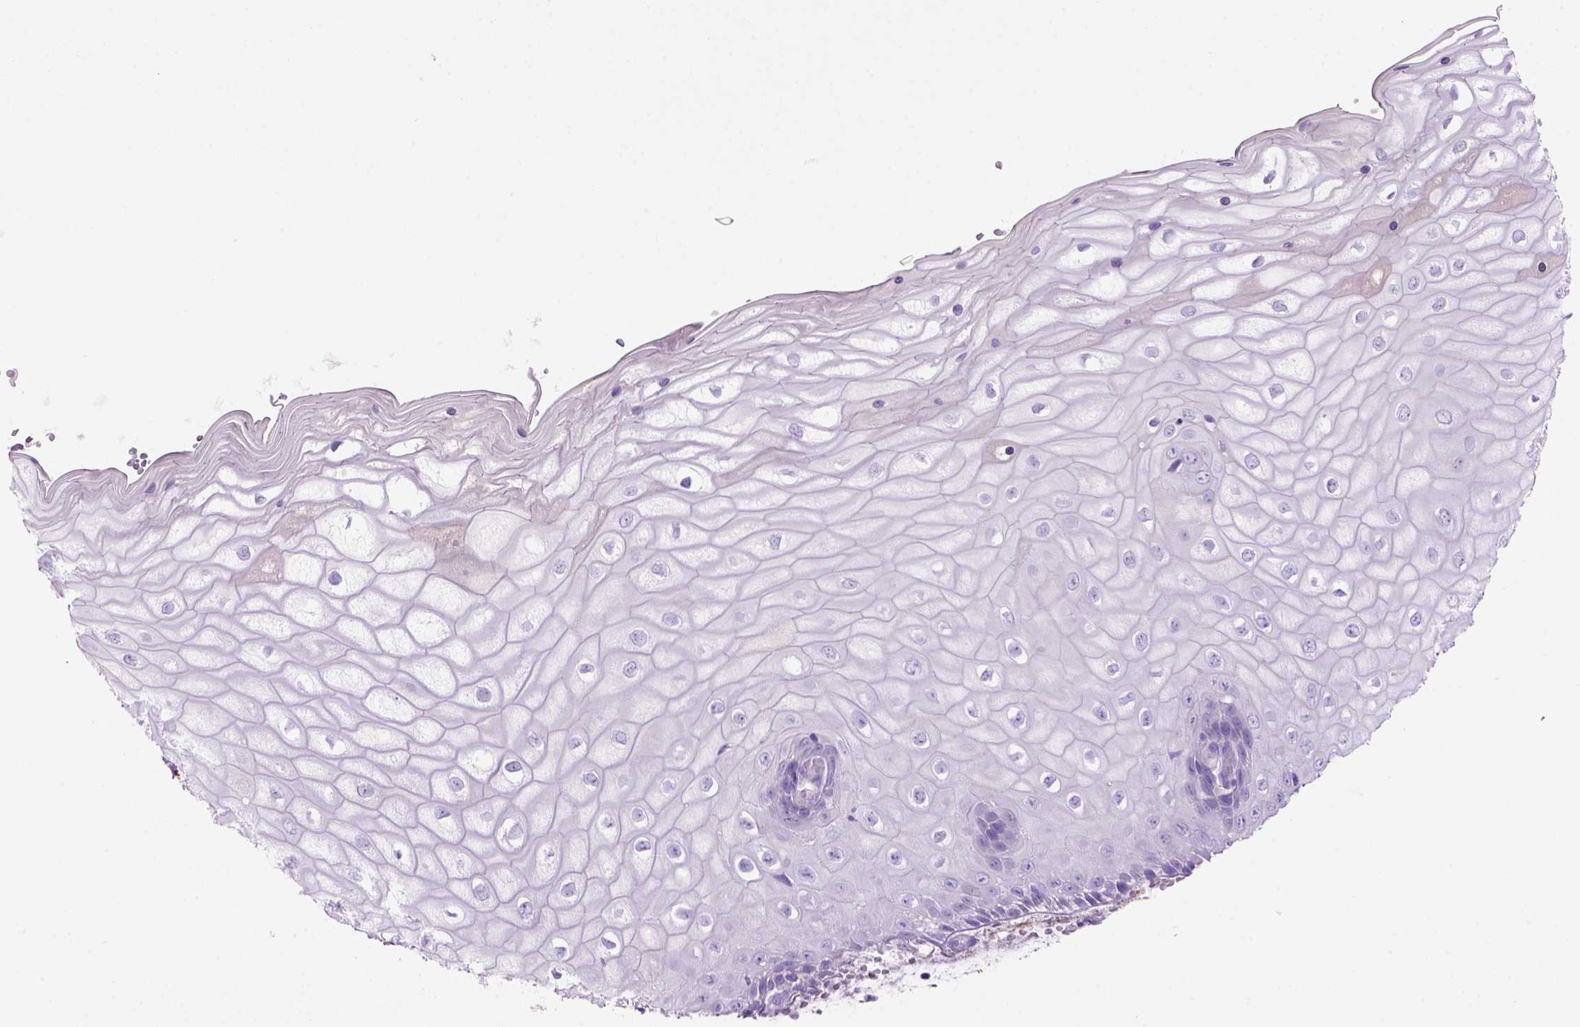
{"staining": {"intensity": "negative", "quantity": "none", "location": "none"}, "tissue": "cervix", "cell_type": "Glandular cells", "image_type": "normal", "snomed": [{"axis": "morphology", "description": "Normal tissue, NOS"}, {"axis": "topography", "description": "Cervix"}], "caption": "Cervix stained for a protein using immunohistochemistry (IHC) exhibits no expression glandular cells.", "gene": "SIRPD", "patient": {"sex": "female", "age": 37}}